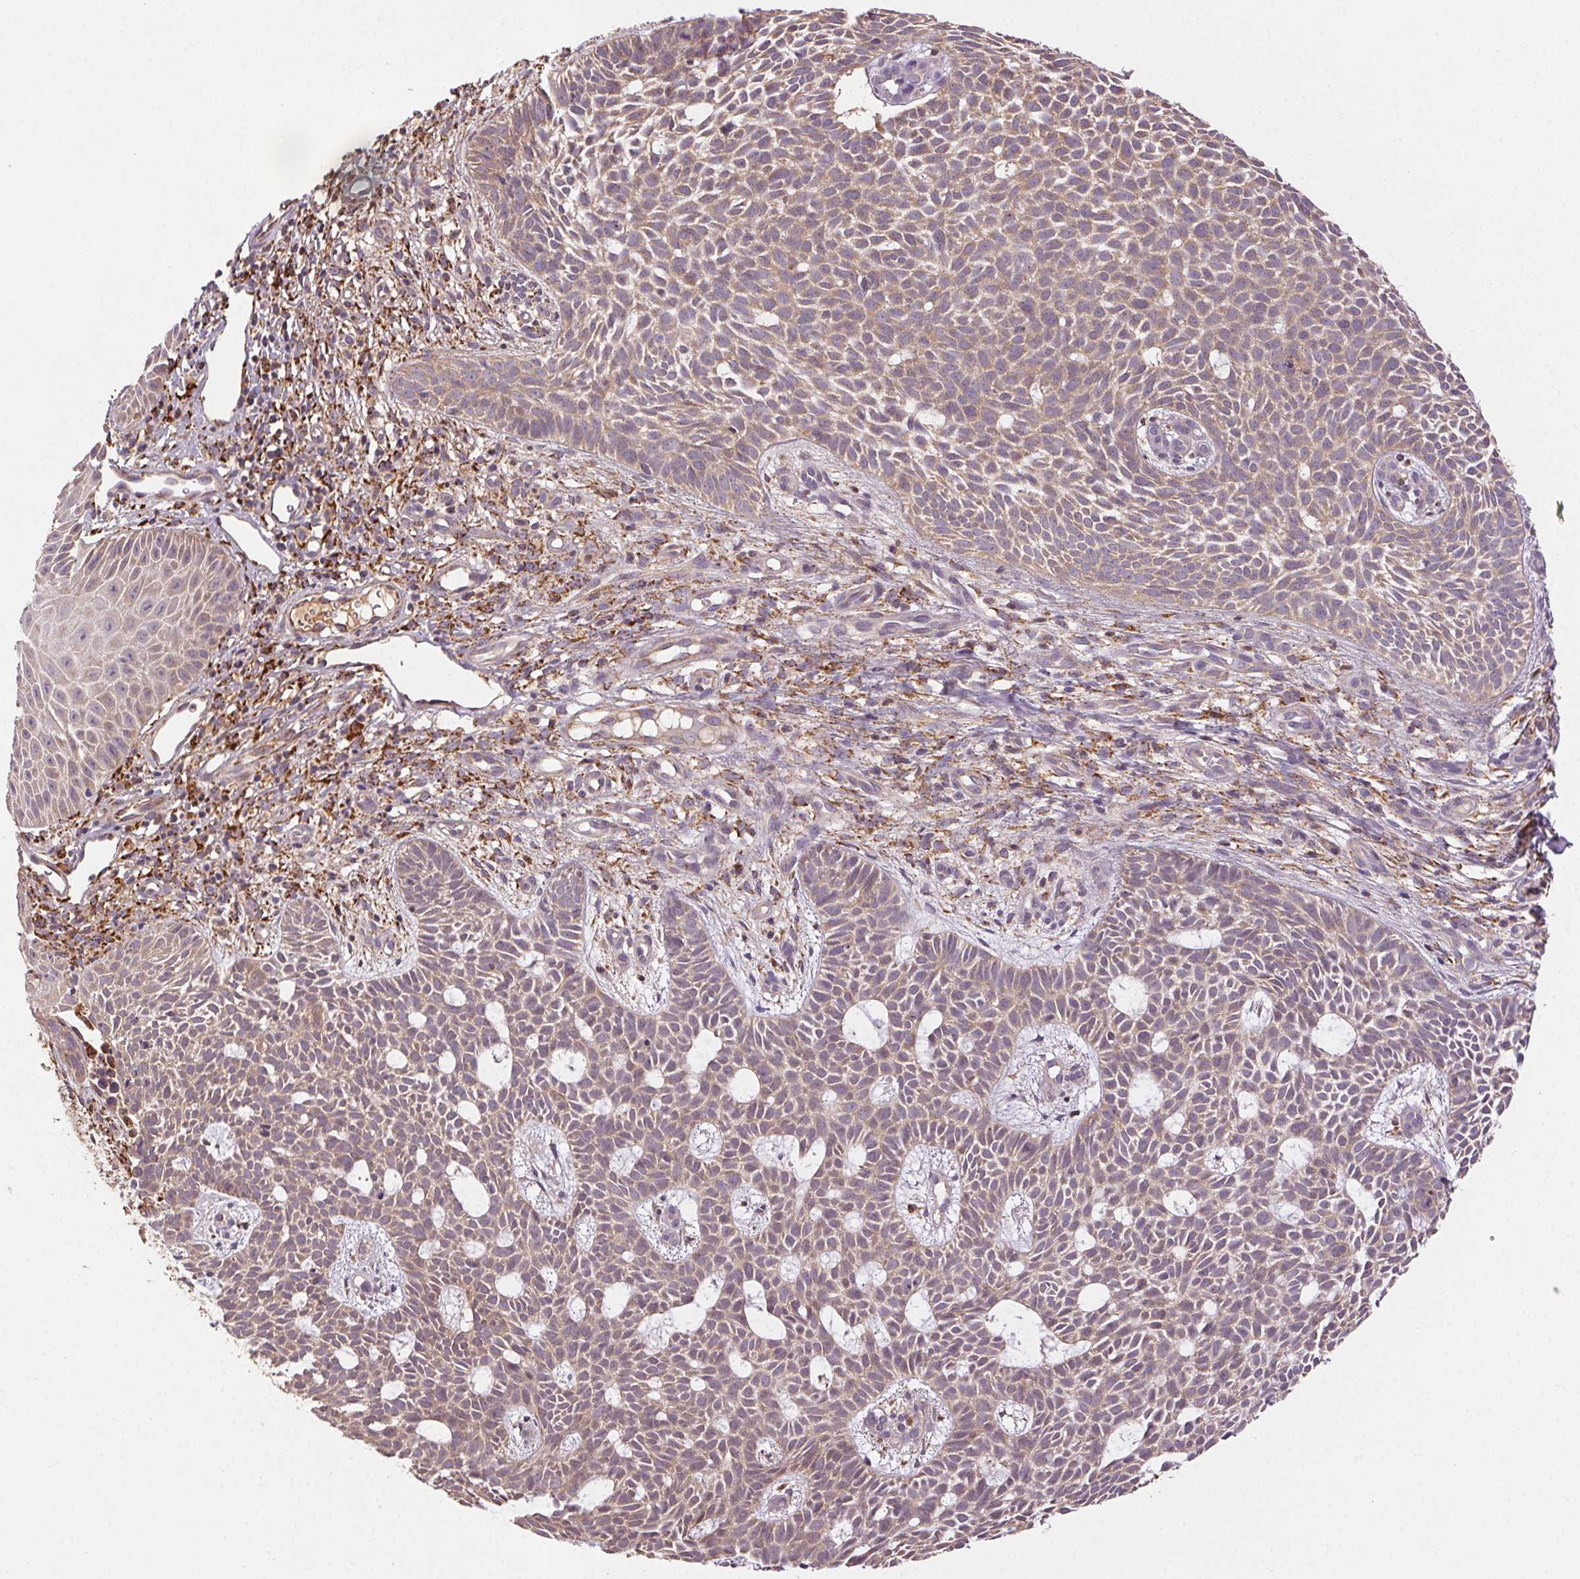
{"staining": {"intensity": "weak", "quantity": ">75%", "location": "cytoplasmic/membranous"}, "tissue": "skin cancer", "cell_type": "Tumor cells", "image_type": "cancer", "snomed": [{"axis": "morphology", "description": "Basal cell carcinoma"}, {"axis": "topography", "description": "Skin"}], "caption": "A histopathology image of human skin cancer stained for a protein displays weak cytoplasmic/membranous brown staining in tumor cells. (DAB = brown stain, brightfield microscopy at high magnification).", "gene": "FNBP1L", "patient": {"sex": "male", "age": 59}}